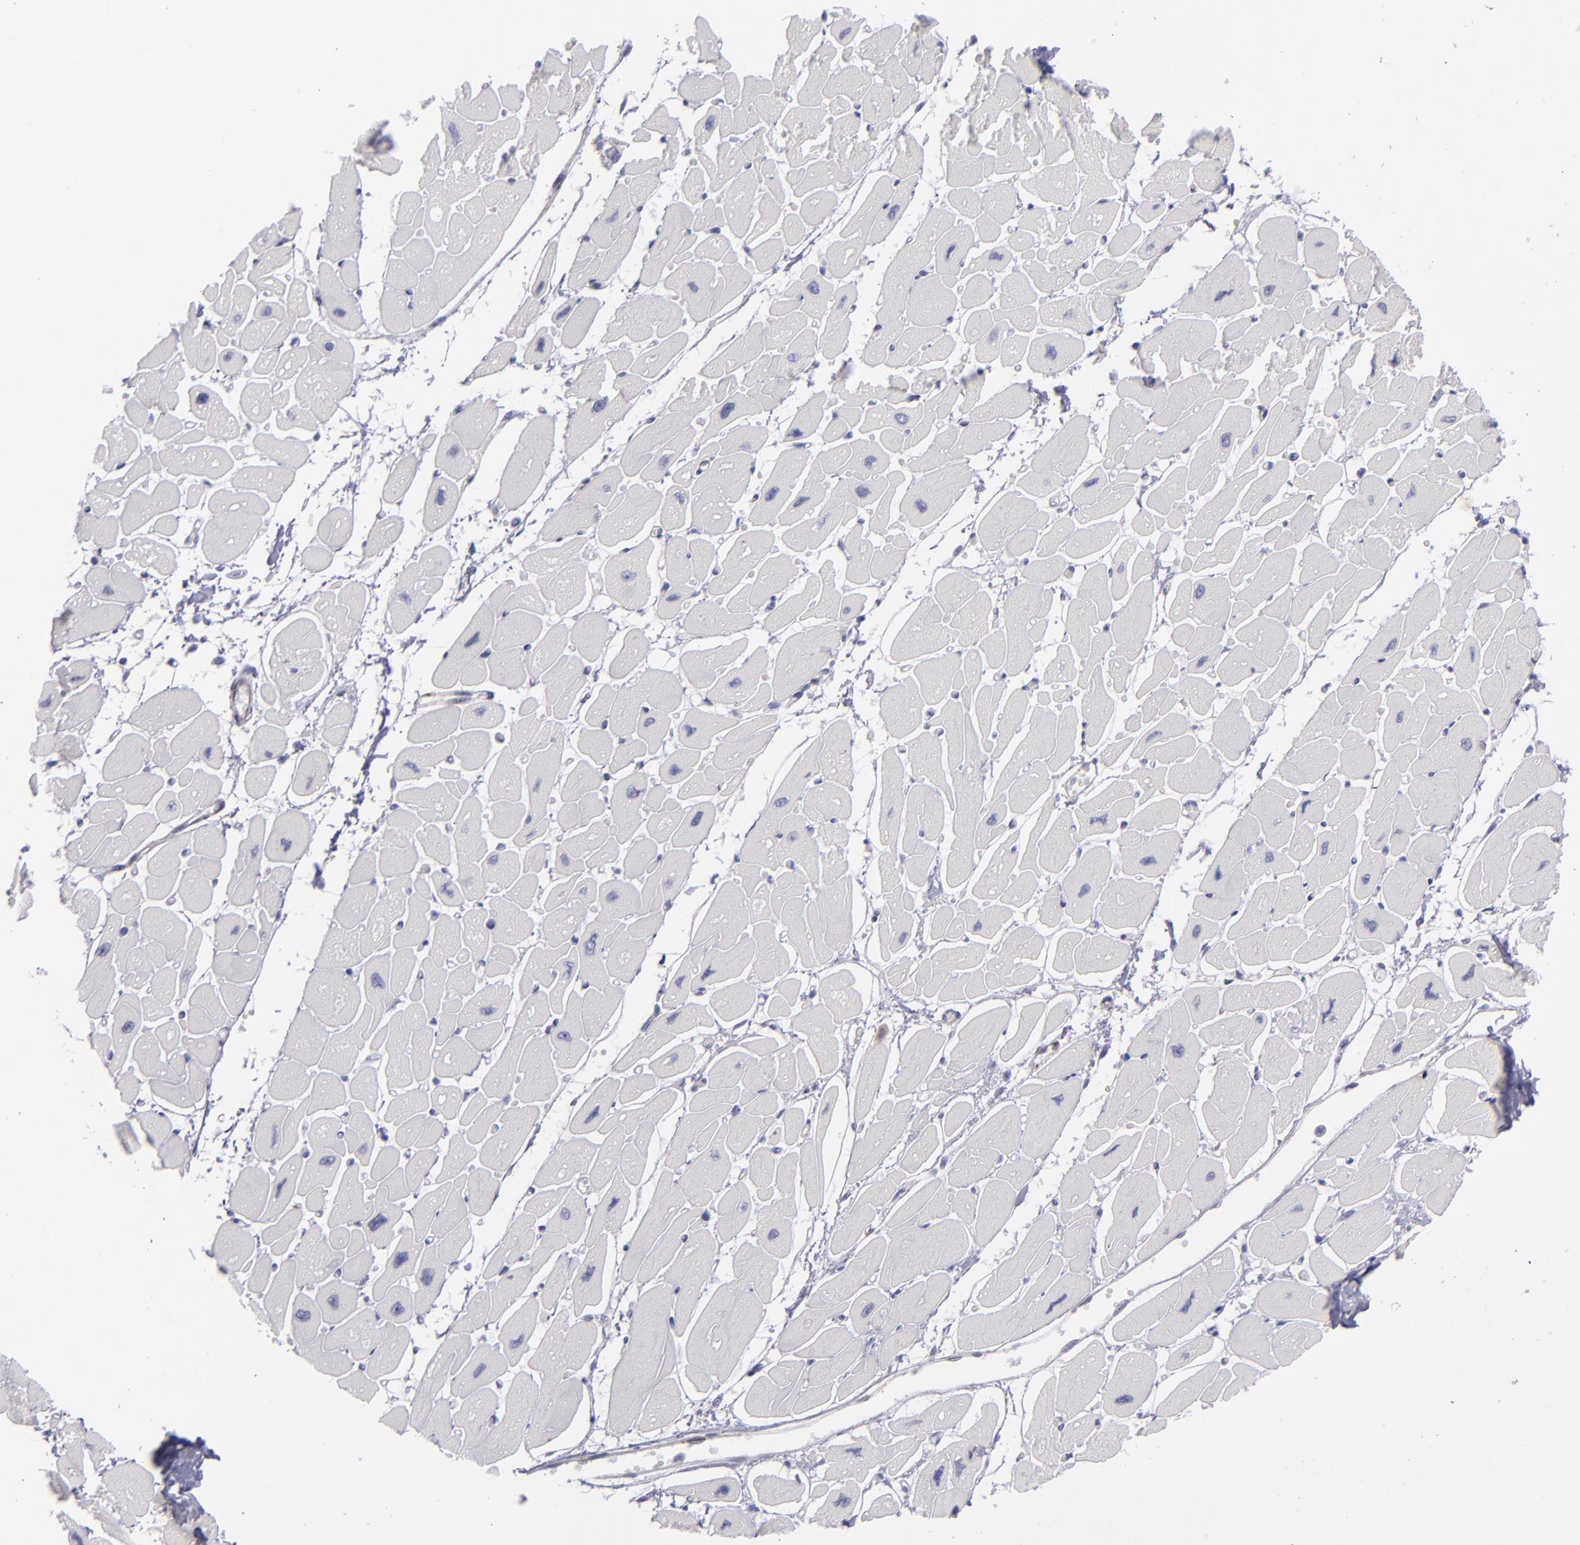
{"staining": {"intensity": "negative", "quantity": "none", "location": "none"}, "tissue": "heart muscle", "cell_type": "Cardiomyocytes", "image_type": "normal", "snomed": [{"axis": "morphology", "description": "Normal tissue, NOS"}, {"axis": "topography", "description": "Heart"}], "caption": "A high-resolution histopathology image shows immunohistochemistry staining of normal heart muscle, which exhibits no significant positivity in cardiomyocytes.", "gene": "ITGB4", "patient": {"sex": "female", "age": 54}}